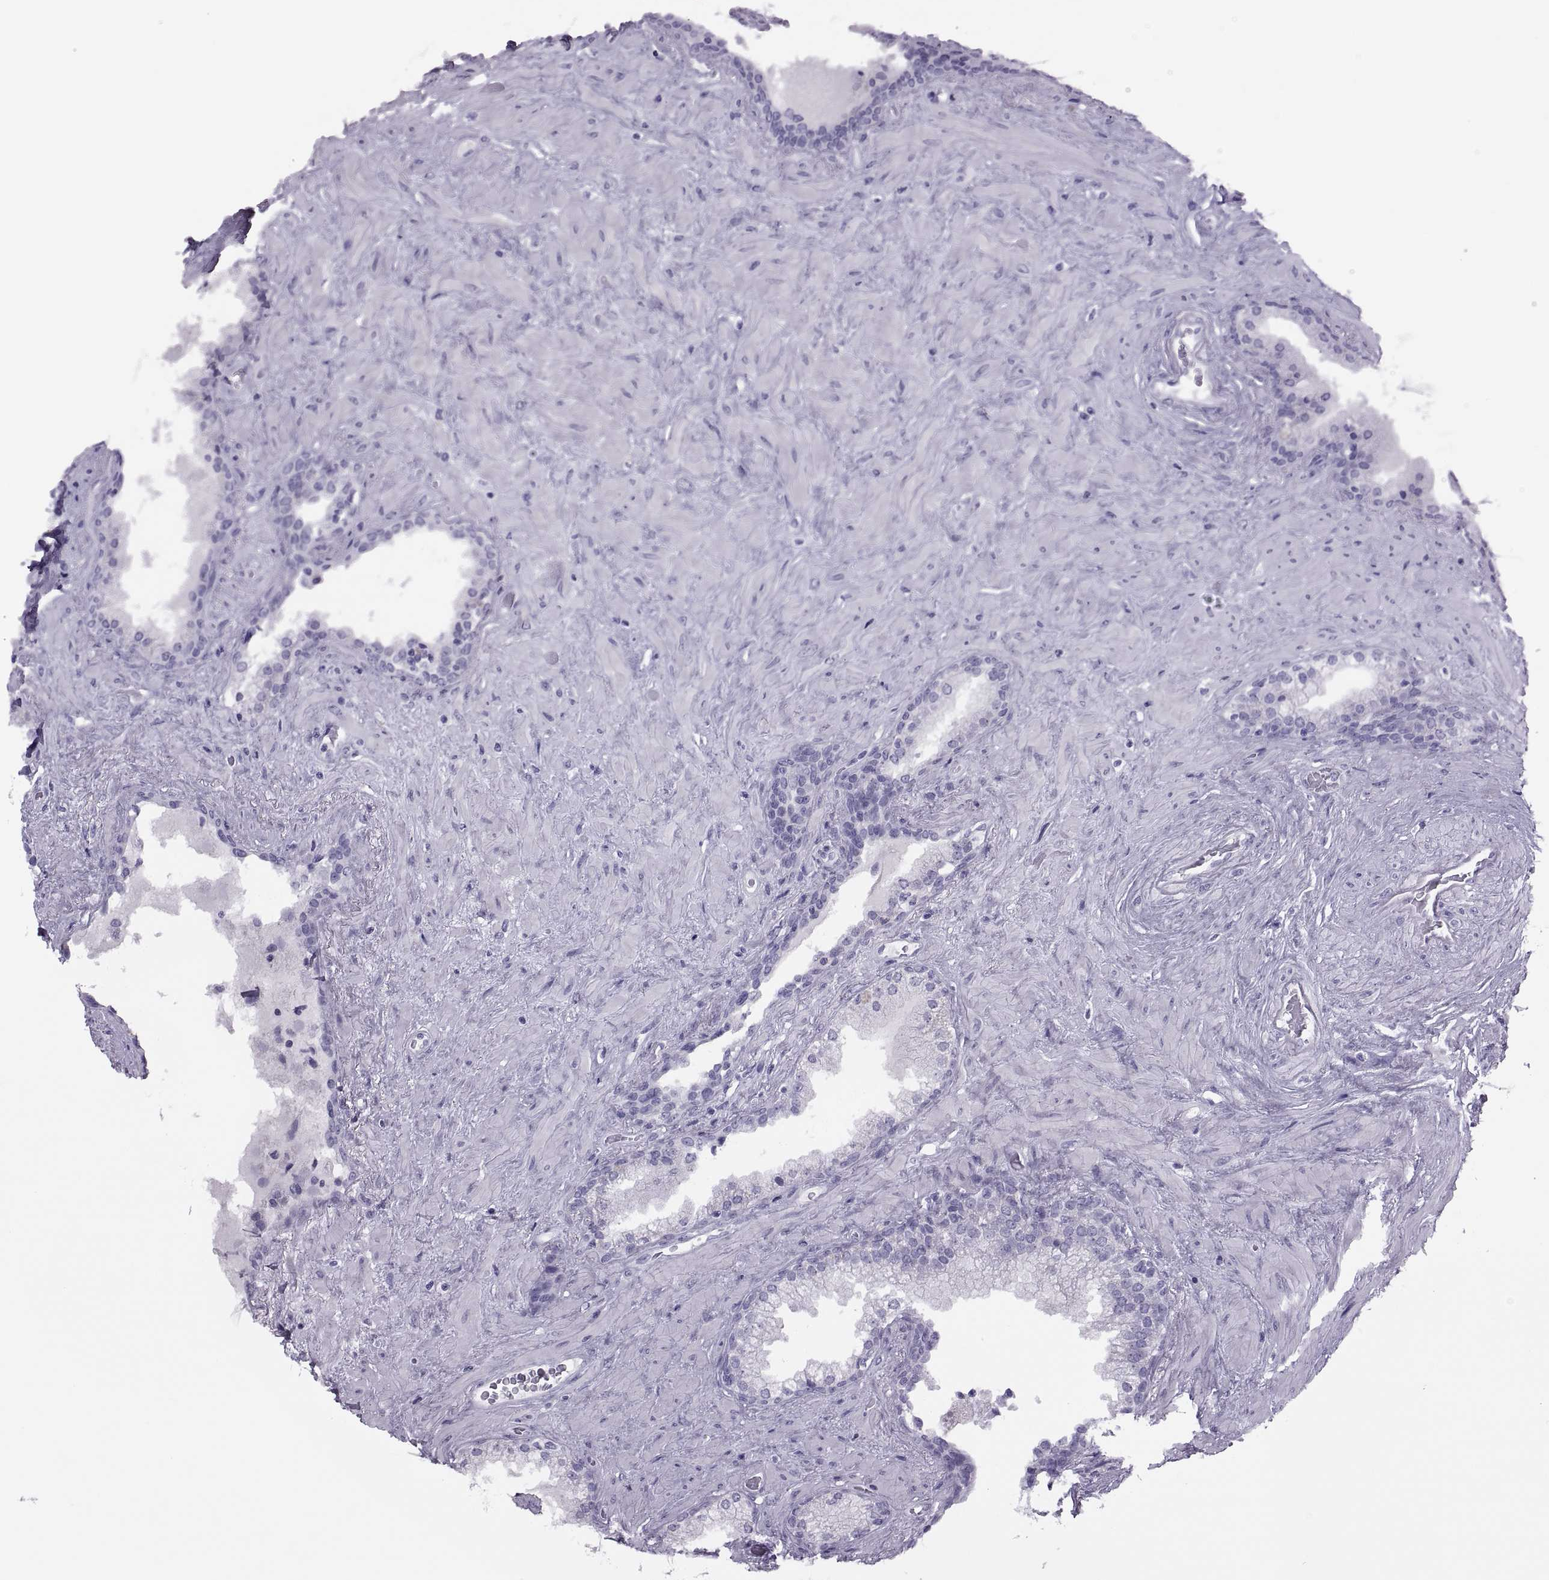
{"staining": {"intensity": "negative", "quantity": "none", "location": "none"}, "tissue": "prostate", "cell_type": "Glandular cells", "image_type": "normal", "snomed": [{"axis": "morphology", "description": "Normal tissue, NOS"}, {"axis": "topography", "description": "Prostate"}], "caption": "This is an IHC photomicrograph of normal prostate. There is no expression in glandular cells.", "gene": "FAM24A", "patient": {"sex": "male", "age": 63}}